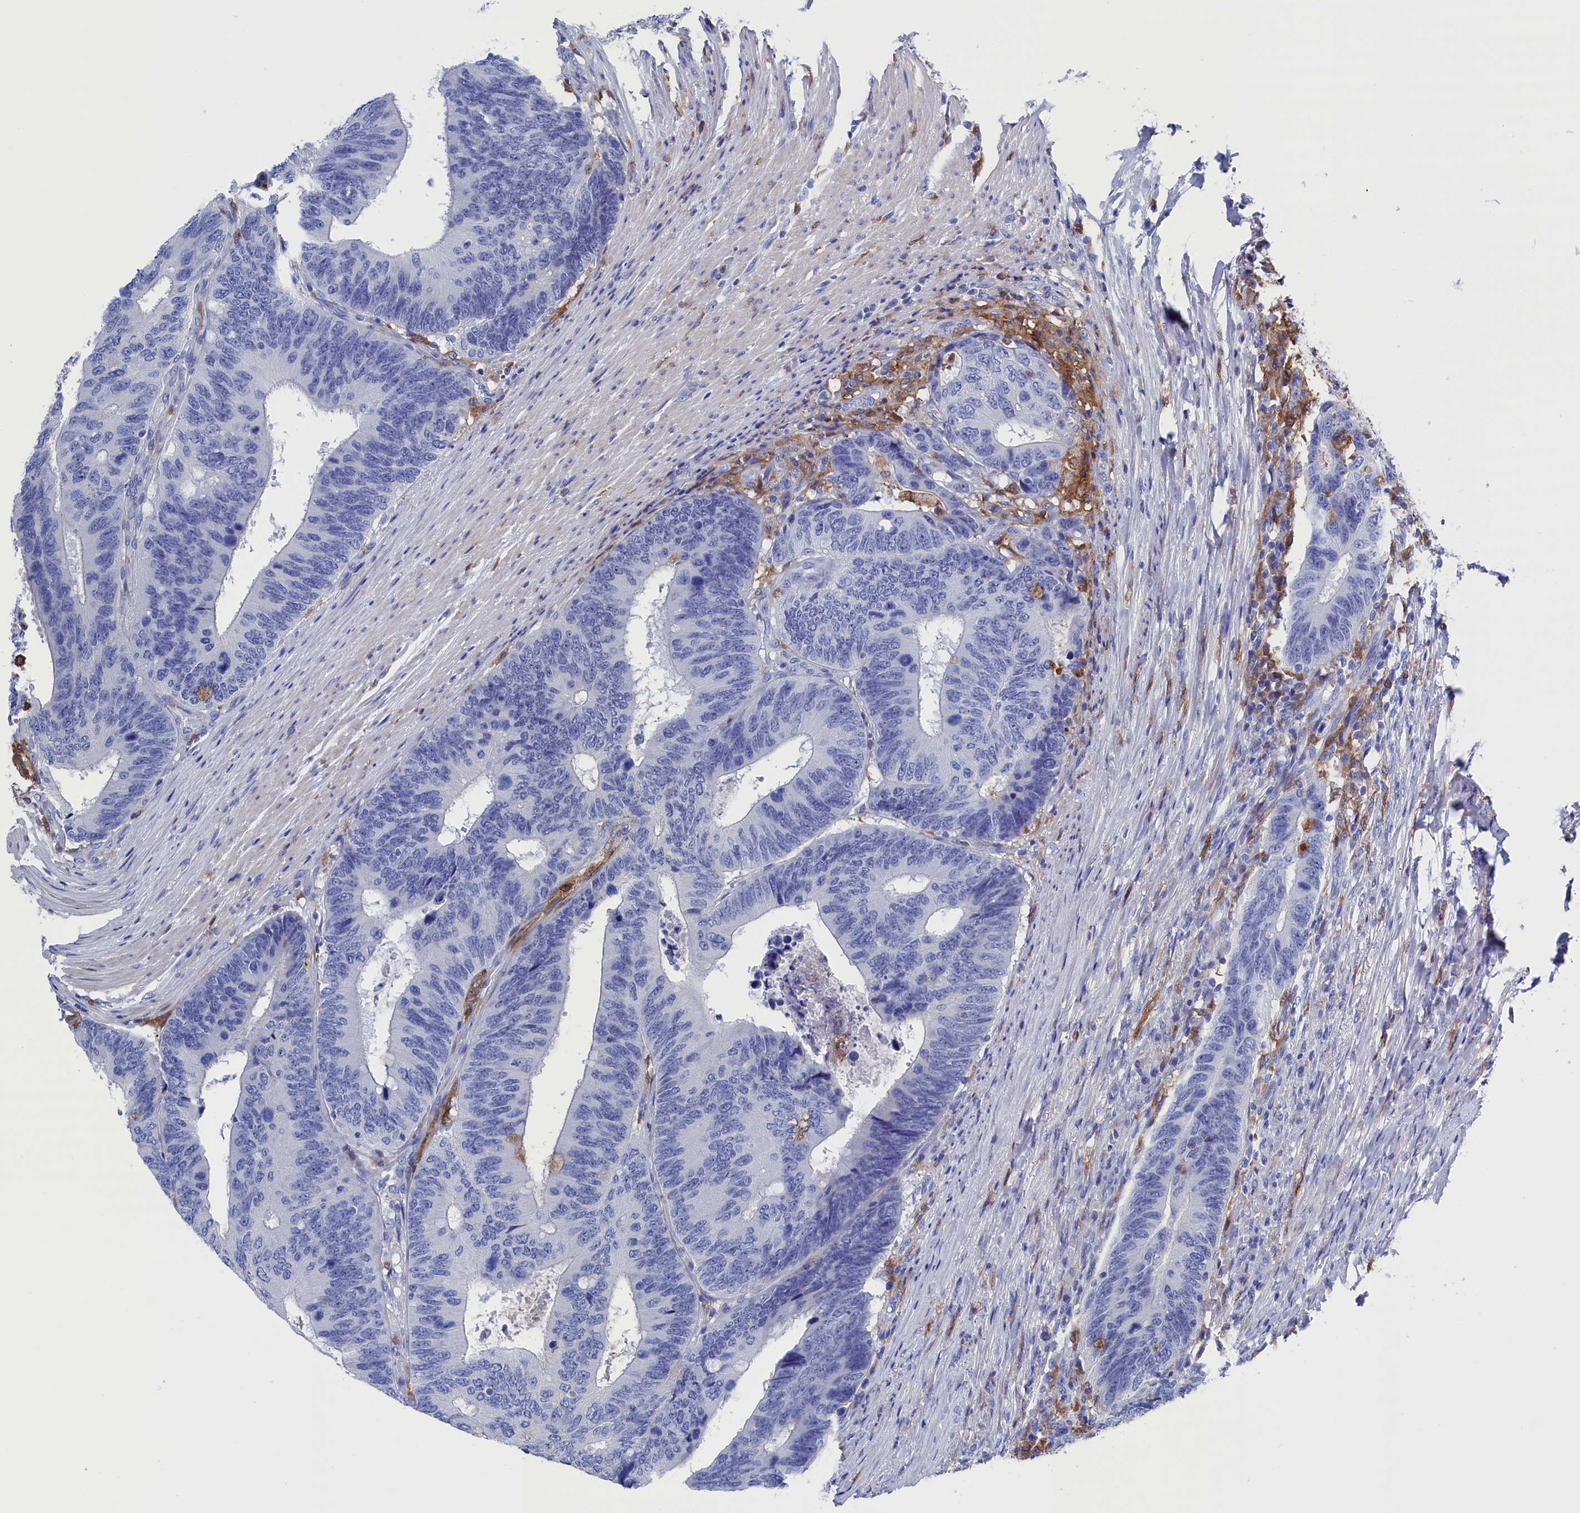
{"staining": {"intensity": "negative", "quantity": "none", "location": "none"}, "tissue": "colorectal cancer", "cell_type": "Tumor cells", "image_type": "cancer", "snomed": [{"axis": "morphology", "description": "Adenocarcinoma, NOS"}, {"axis": "topography", "description": "Colon"}], "caption": "This is an IHC histopathology image of colorectal cancer. There is no staining in tumor cells.", "gene": "TYROBP", "patient": {"sex": "male", "age": 87}}